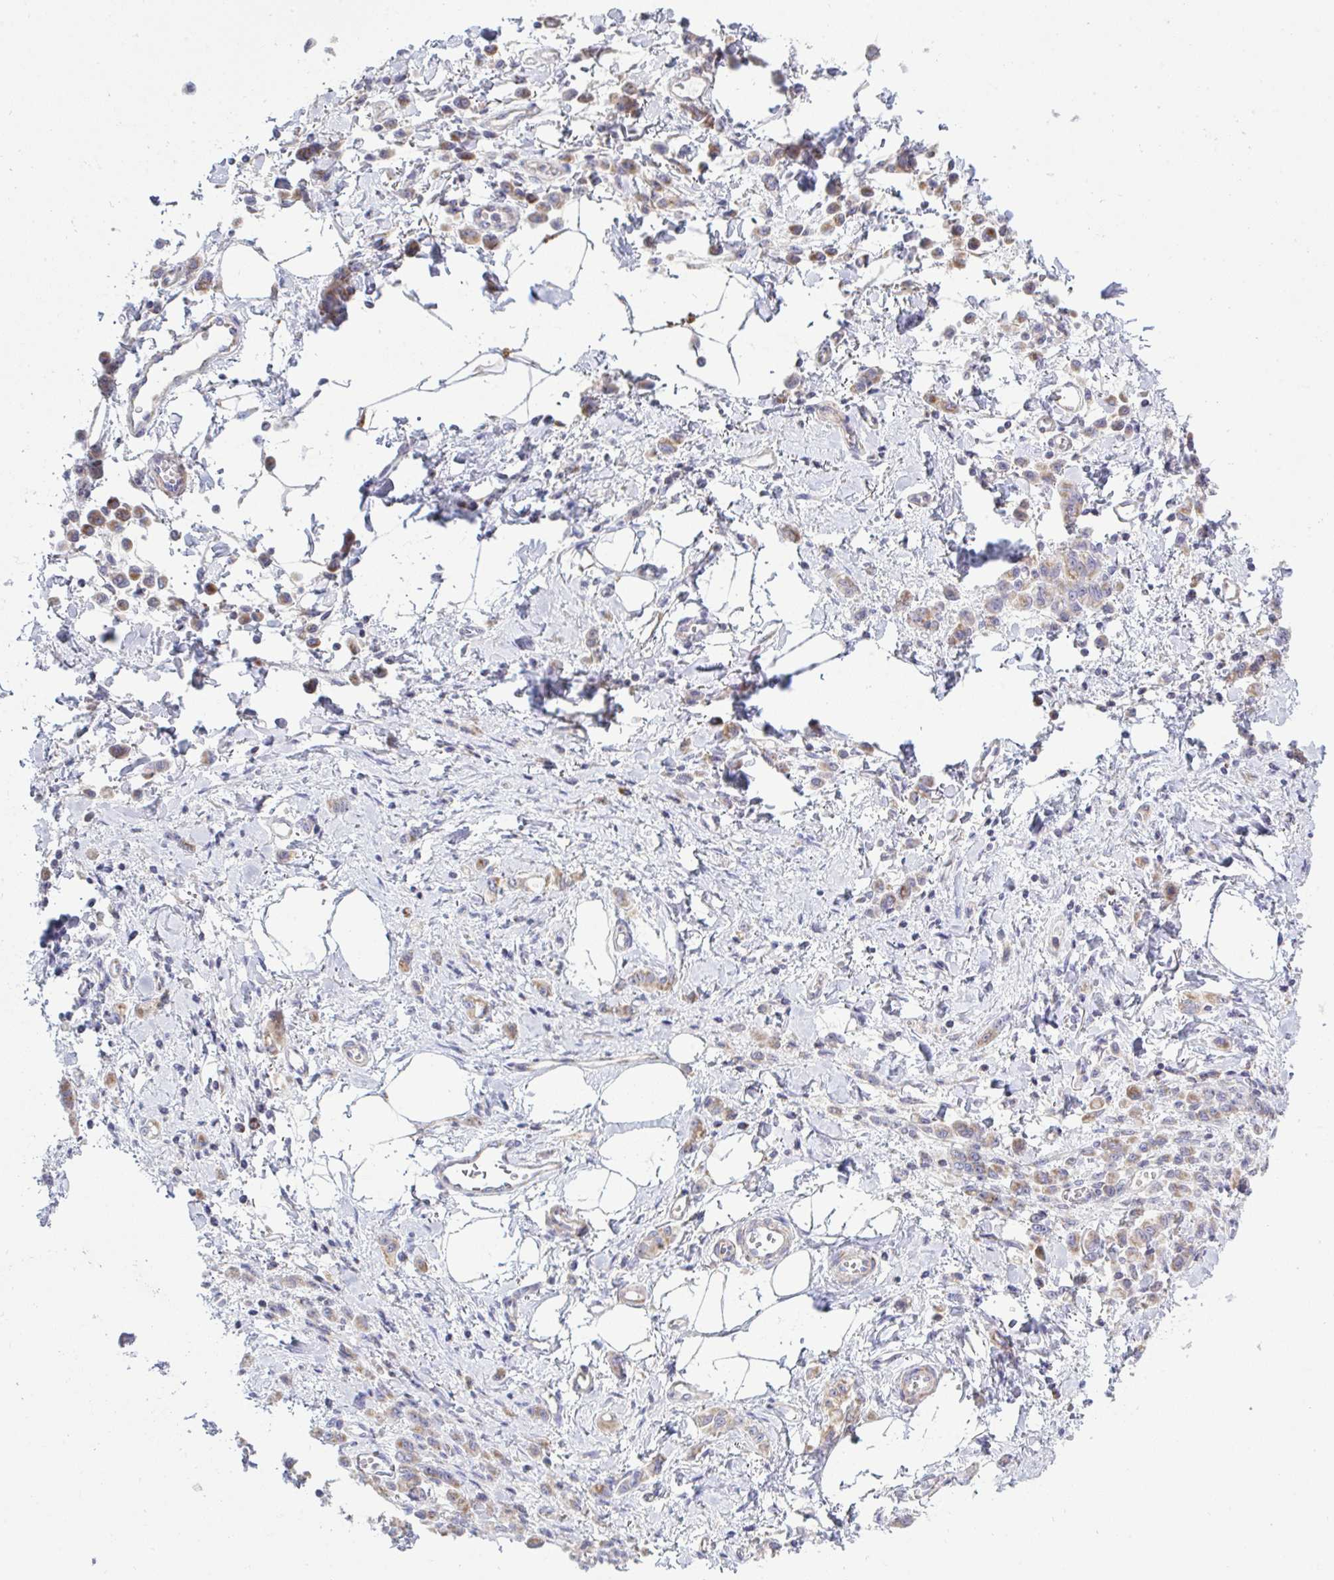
{"staining": {"intensity": "weak", "quantity": "25%-75%", "location": "cytoplasmic/membranous"}, "tissue": "stomach cancer", "cell_type": "Tumor cells", "image_type": "cancer", "snomed": [{"axis": "morphology", "description": "Adenocarcinoma, NOS"}, {"axis": "topography", "description": "Stomach"}], "caption": "About 25%-75% of tumor cells in stomach cancer (adenocarcinoma) display weak cytoplasmic/membranous protein positivity as visualized by brown immunohistochemical staining.", "gene": "NDUFA7", "patient": {"sex": "male", "age": 77}}